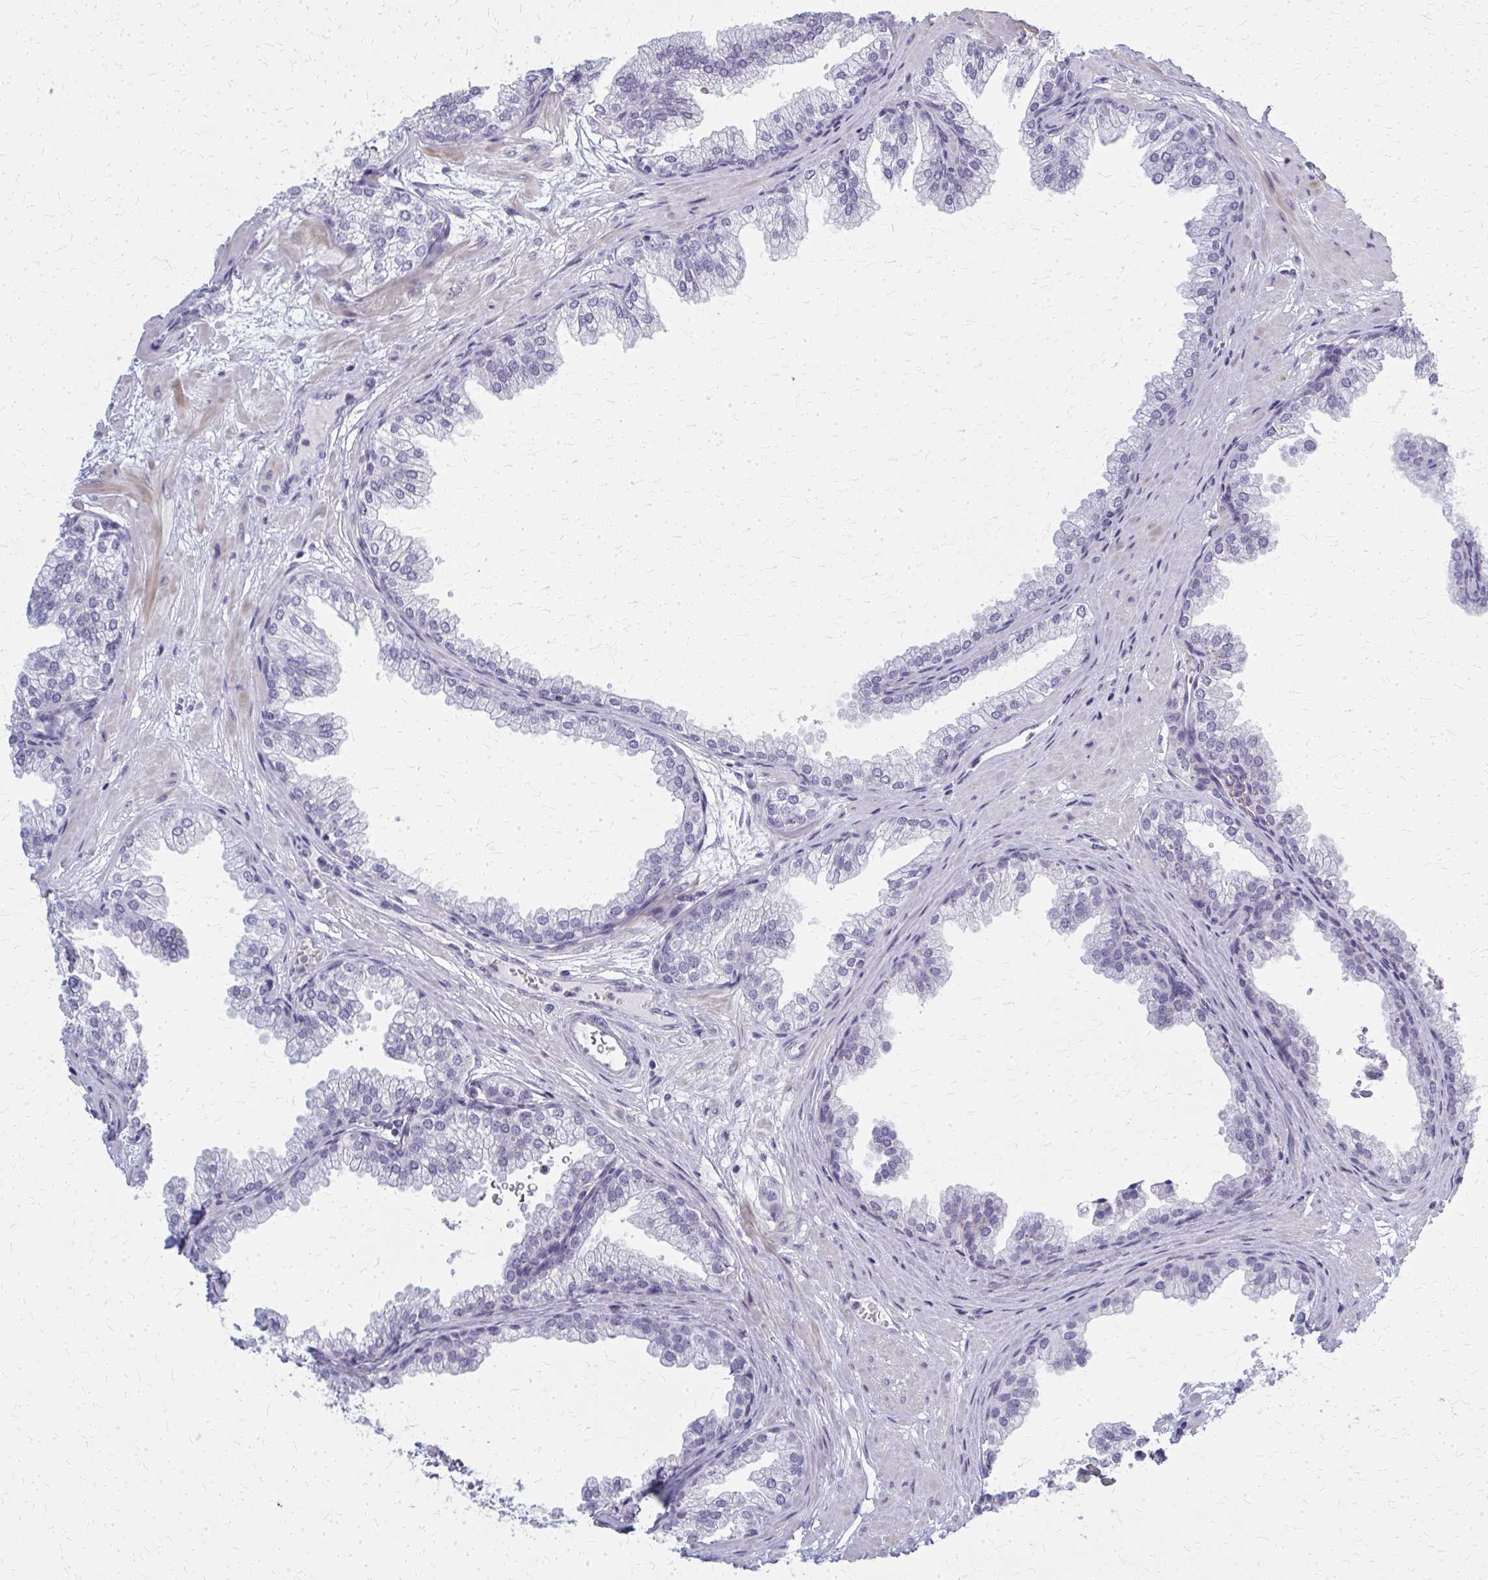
{"staining": {"intensity": "negative", "quantity": "none", "location": "none"}, "tissue": "prostate", "cell_type": "Glandular cells", "image_type": "normal", "snomed": [{"axis": "morphology", "description": "Normal tissue, NOS"}, {"axis": "topography", "description": "Prostate"}], "caption": "Immunohistochemical staining of normal human prostate displays no significant staining in glandular cells.", "gene": "CASQ2", "patient": {"sex": "male", "age": 37}}